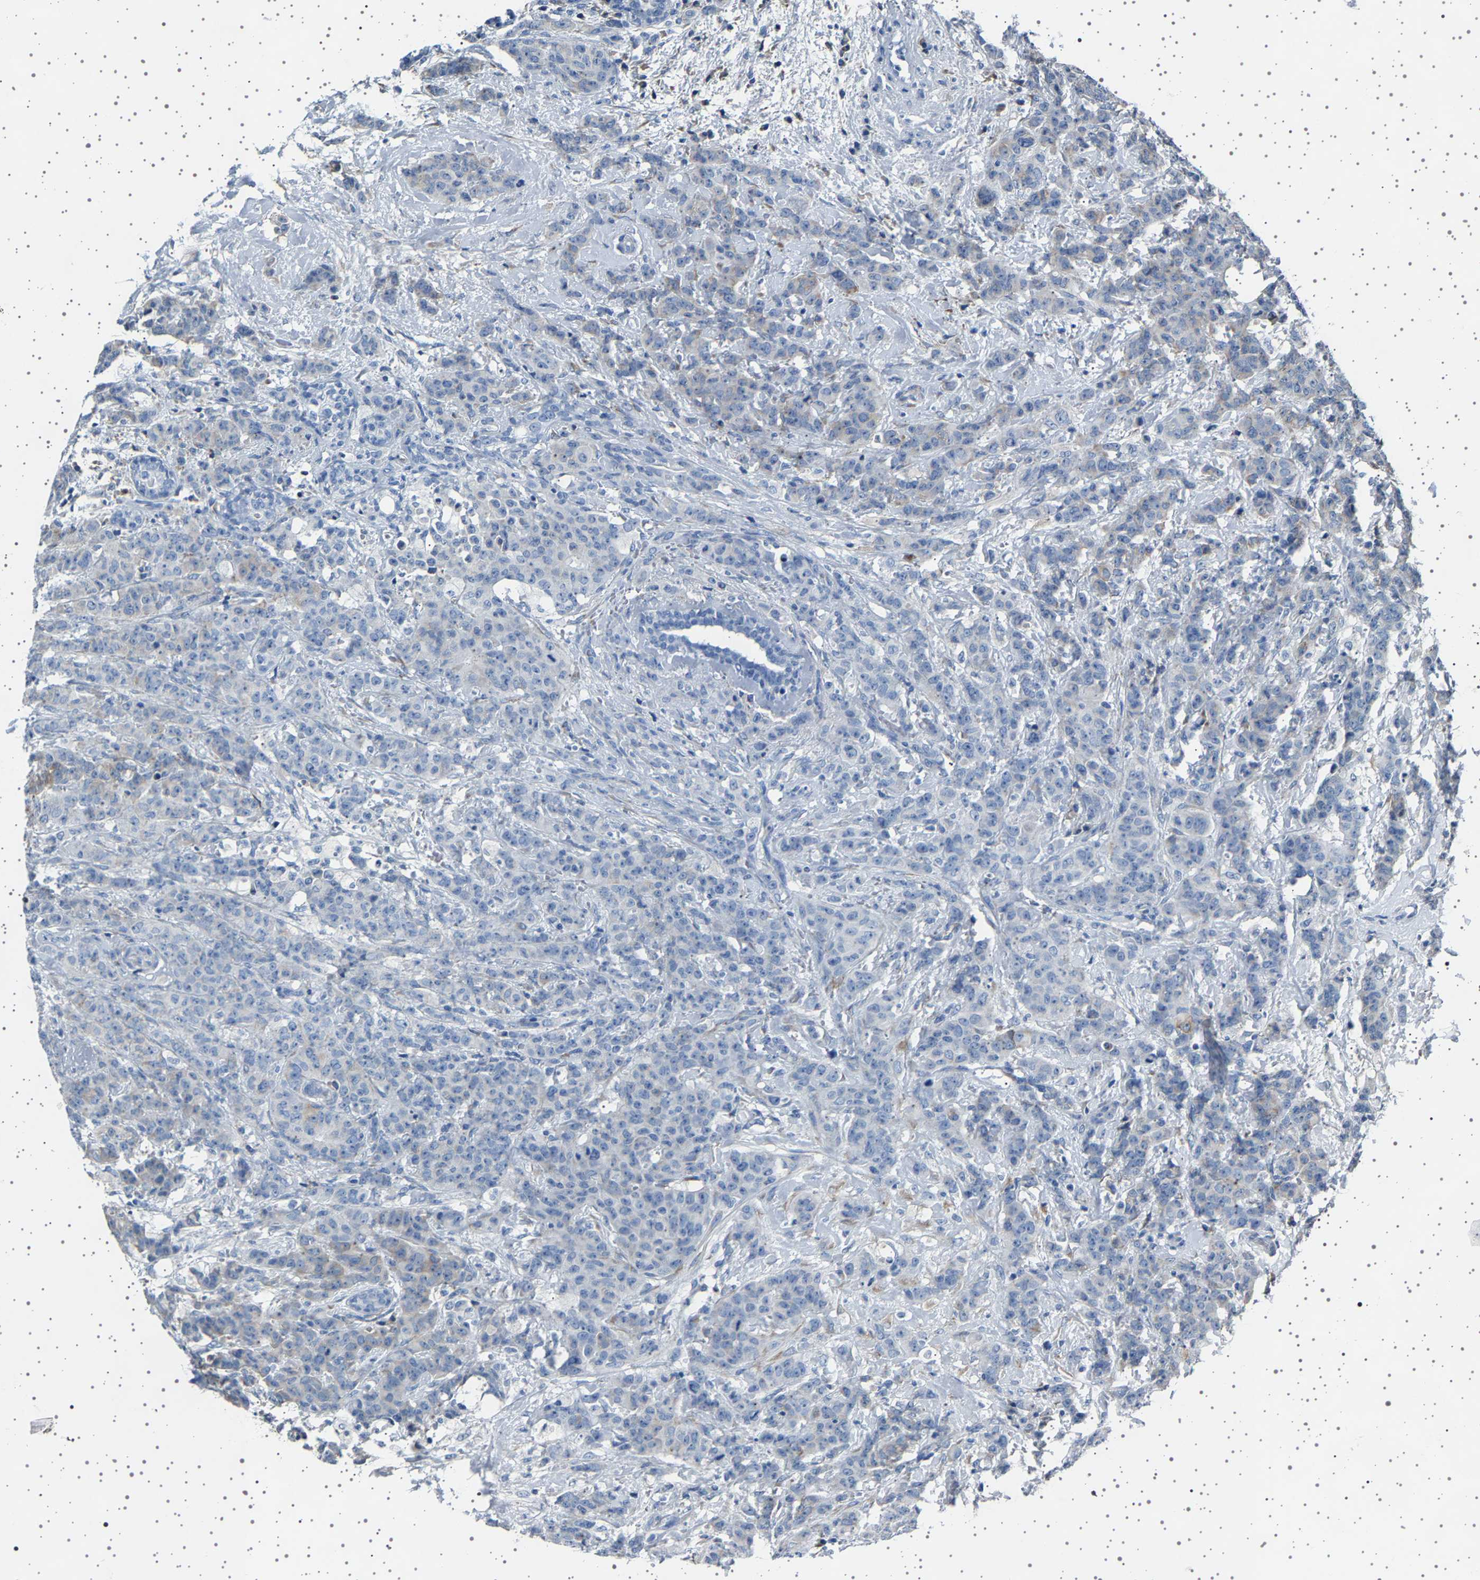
{"staining": {"intensity": "negative", "quantity": "none", "location": "none"}, "tissue": "breast cancer", "cell_type": "Tumor cells", "image_type": "cancer", "snomed": [{"axis": "morphology", "description": "Normal tissue, NOS"}, {"axis": "morphology", "description": "Duct carcinoma"}, {"axis": "topography", "description": "Breast"}], "caption": "A high-resolution histopathology image shows IHC staining of invasive ductal carcinoma (breast), which displays no significant expression in tumor cells.", "gene": "FTCD", "patient": {"sex": "female", "age": 40}}